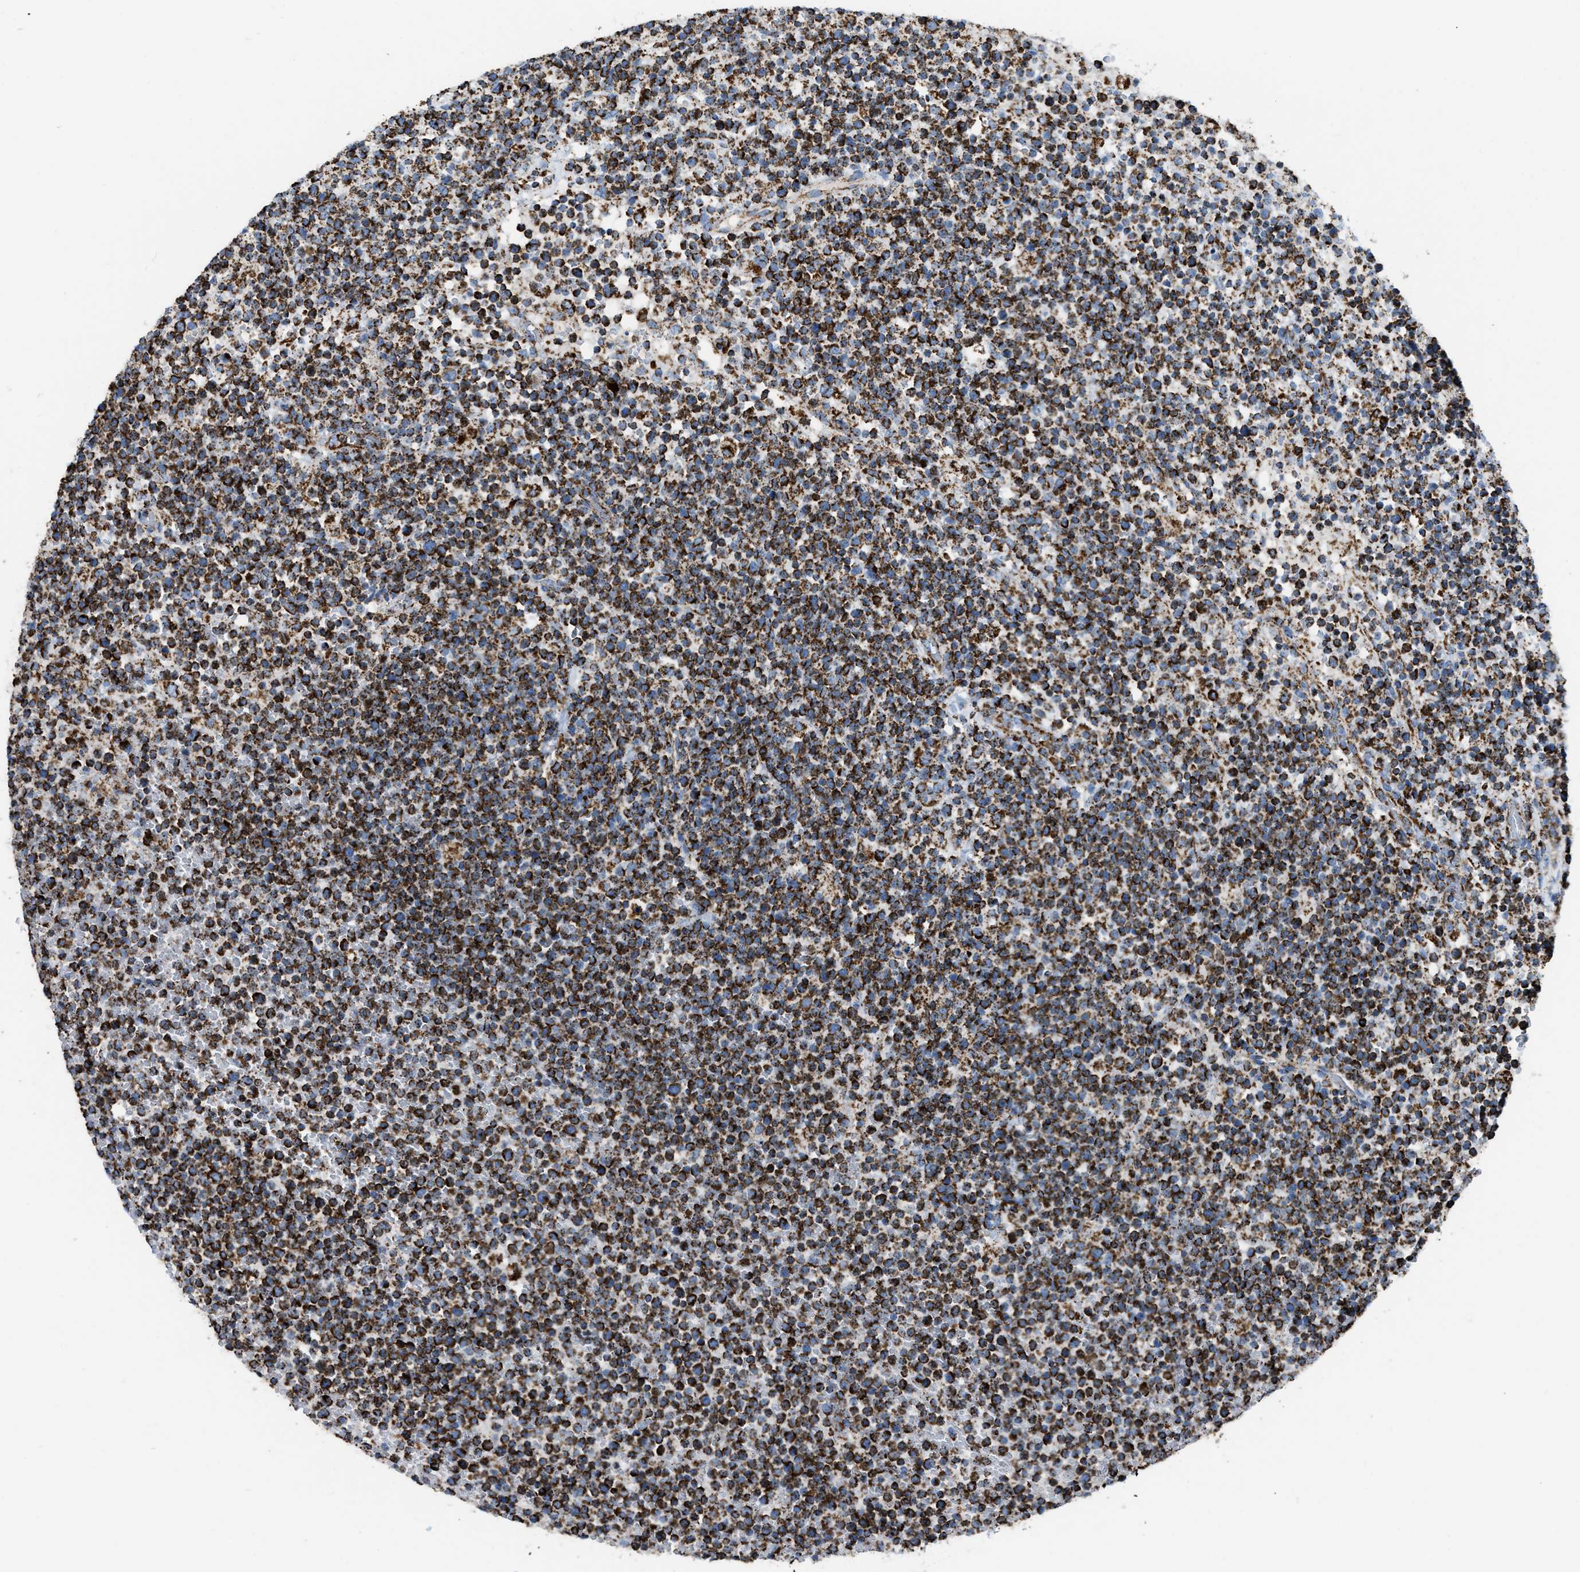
{"staining": {"intensity": "strong", "quantity": ">75%", "location": "cytoplasmic/membranous"}, "tissue": "lymphoma", "cell_type": "Tumor cells", "image_type": "cancer", "snomed": [{"axis": "morphology", "description": "Malignant lymphoma, non-Hodgkin's type, High grade"}, {"axis": "topography", "description": "Lymph node"}], "caption": "A high amount of strong cytoplasmic/membranous staining is seen in about >75% of tumor cells in lymphoma tissue.", "gene": "ETFB", "patient": {"sex": "male", "age": 61}}